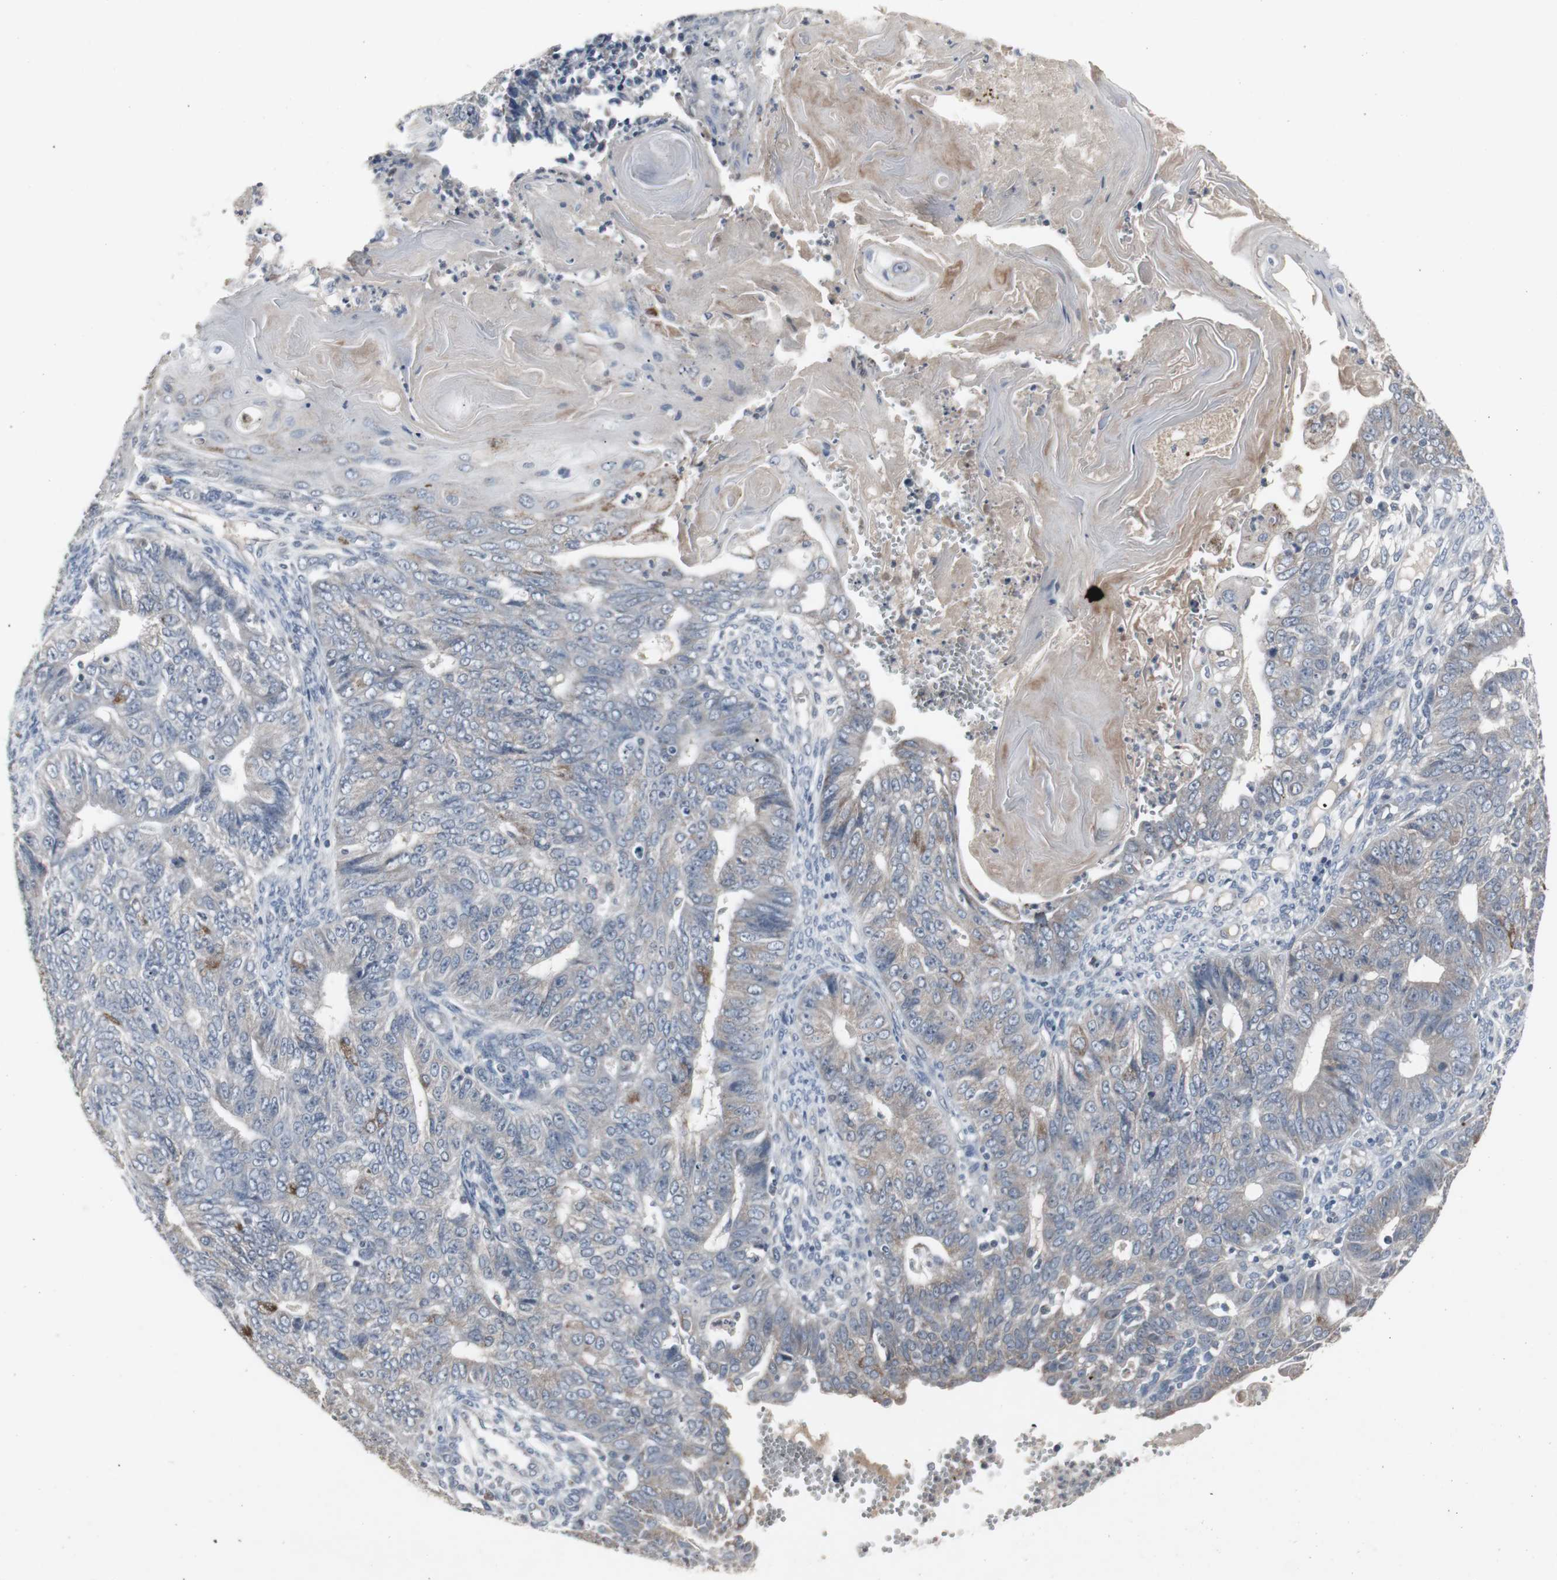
{"staining": {"intensity": "moderate", "quantity": "25%-75%", "location": "cytoplasmic/membranous"}, "tissue": "endometrial cancer", "cell_type": "Tumor cells", "image_type": "cancer", "snomed": [{"axis": "morphology", "description": "Neoplasm, malignant, NOS"}, {"axis": "topography", "description": "Endometrium"}], "caption": "Immunohistochemistry (IHC) micrograph of human endometrial cancer stained for a protein (brown), which demonstrates medium levels of moderate cytoplasmic/membranous expression in about 25%-75% of tumor cells.", "gene": "ACAA1", "patient": {"sex": "female", "age": 74}}